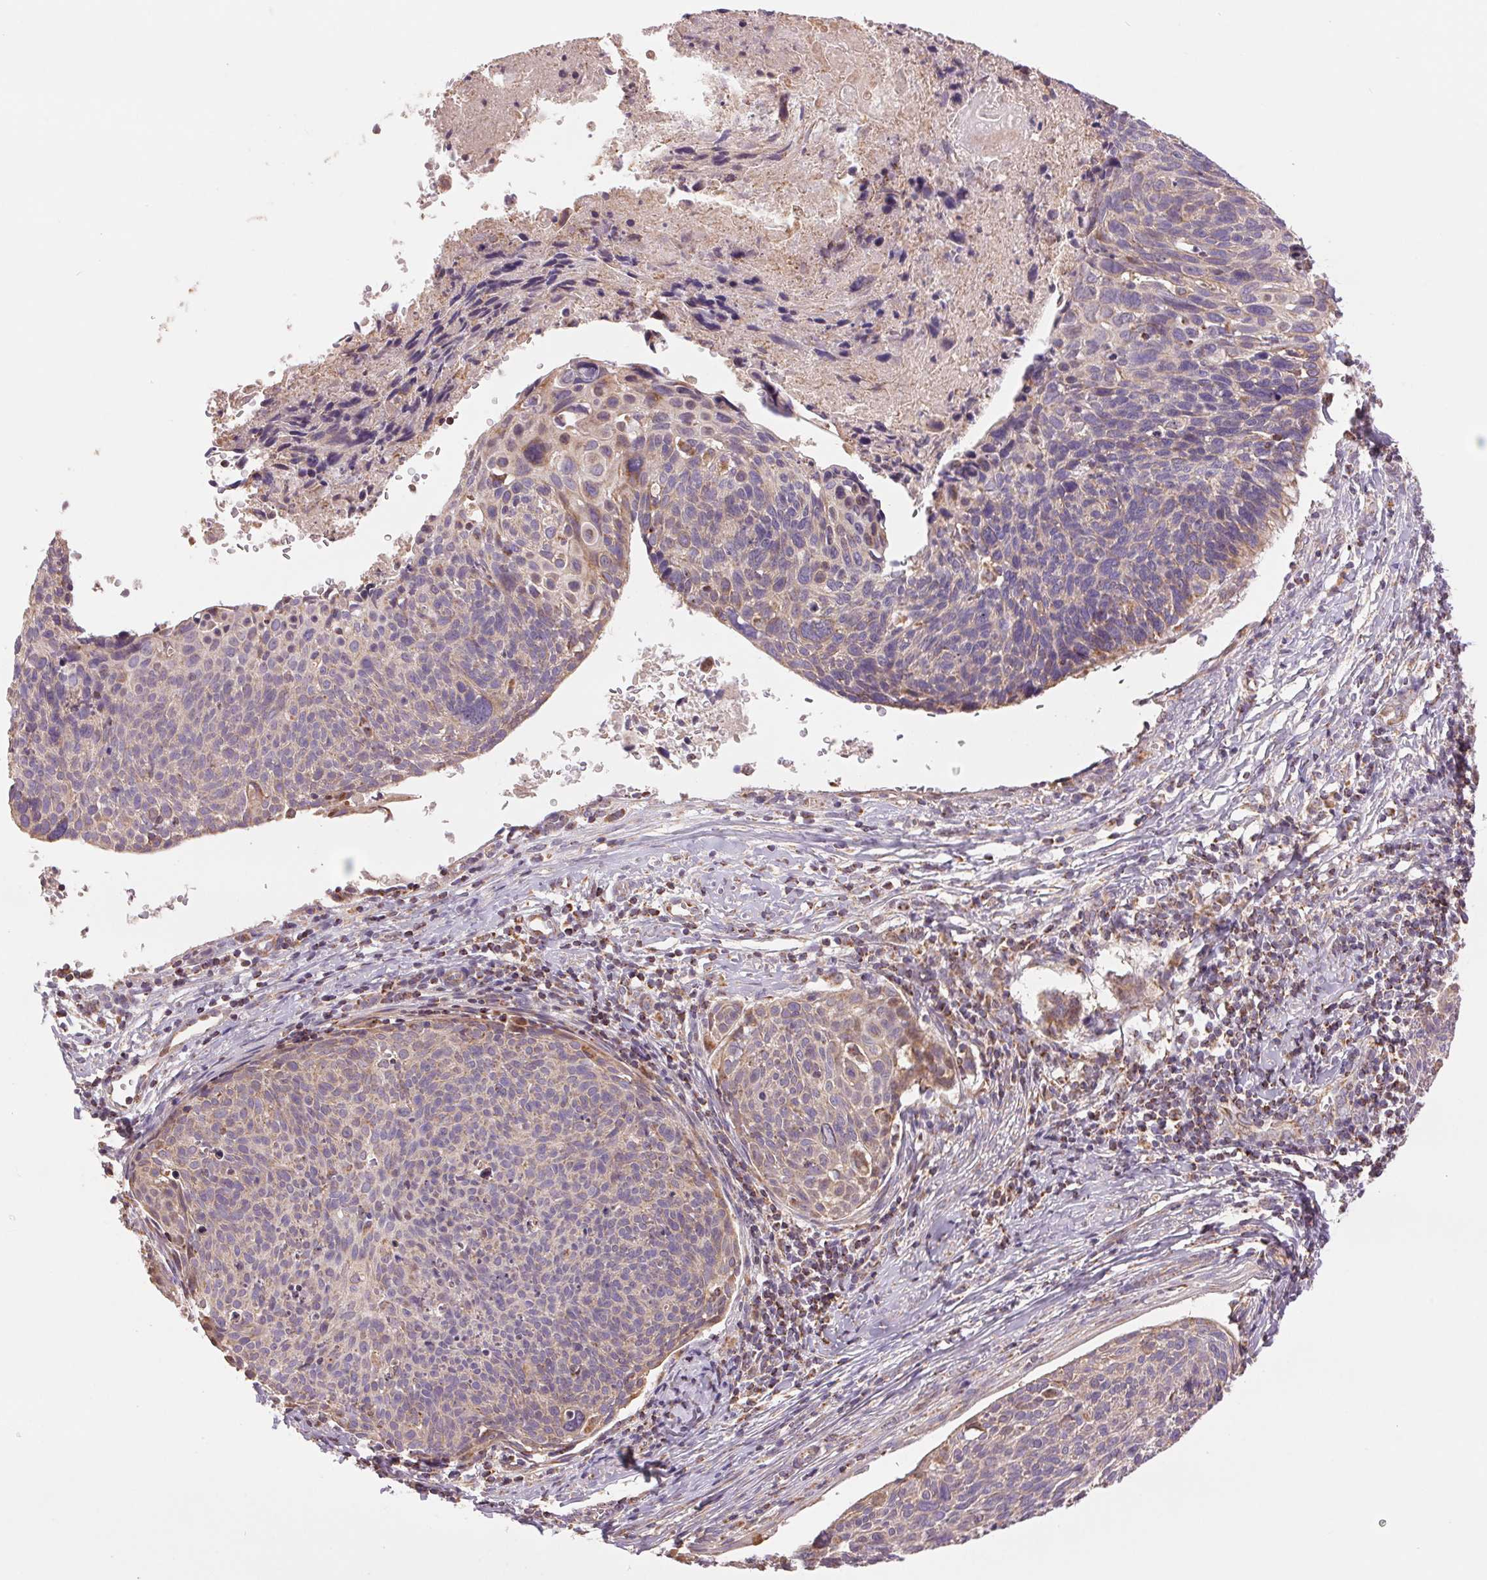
{"staining": {"intensity": "weak", "quantity": "<25%", "location": "cytoplasmic/membranous"}, "tissue": "cervical cancer", "cell_type": "Tumor cells", "image_type": "cancer", "snomed": [{"axis": "morphology", "description": "Squamous cell carcinoma, NOS"}, {"axis": "topography", "description": "Cervix"}], "caption": "A high-resolution micrograph shows IHC staining of cervical cancer, which shows no significant expression in tumor cells. The staining was performed using DAB (3,3'-diaminobenzidine) to visualize the protein expression in brown, while the nuclei were stained in blue with hematoxylin (Magnification: 20x).", "gene": "DGUOK", "patient": {"sex": "female", "age": 49}}